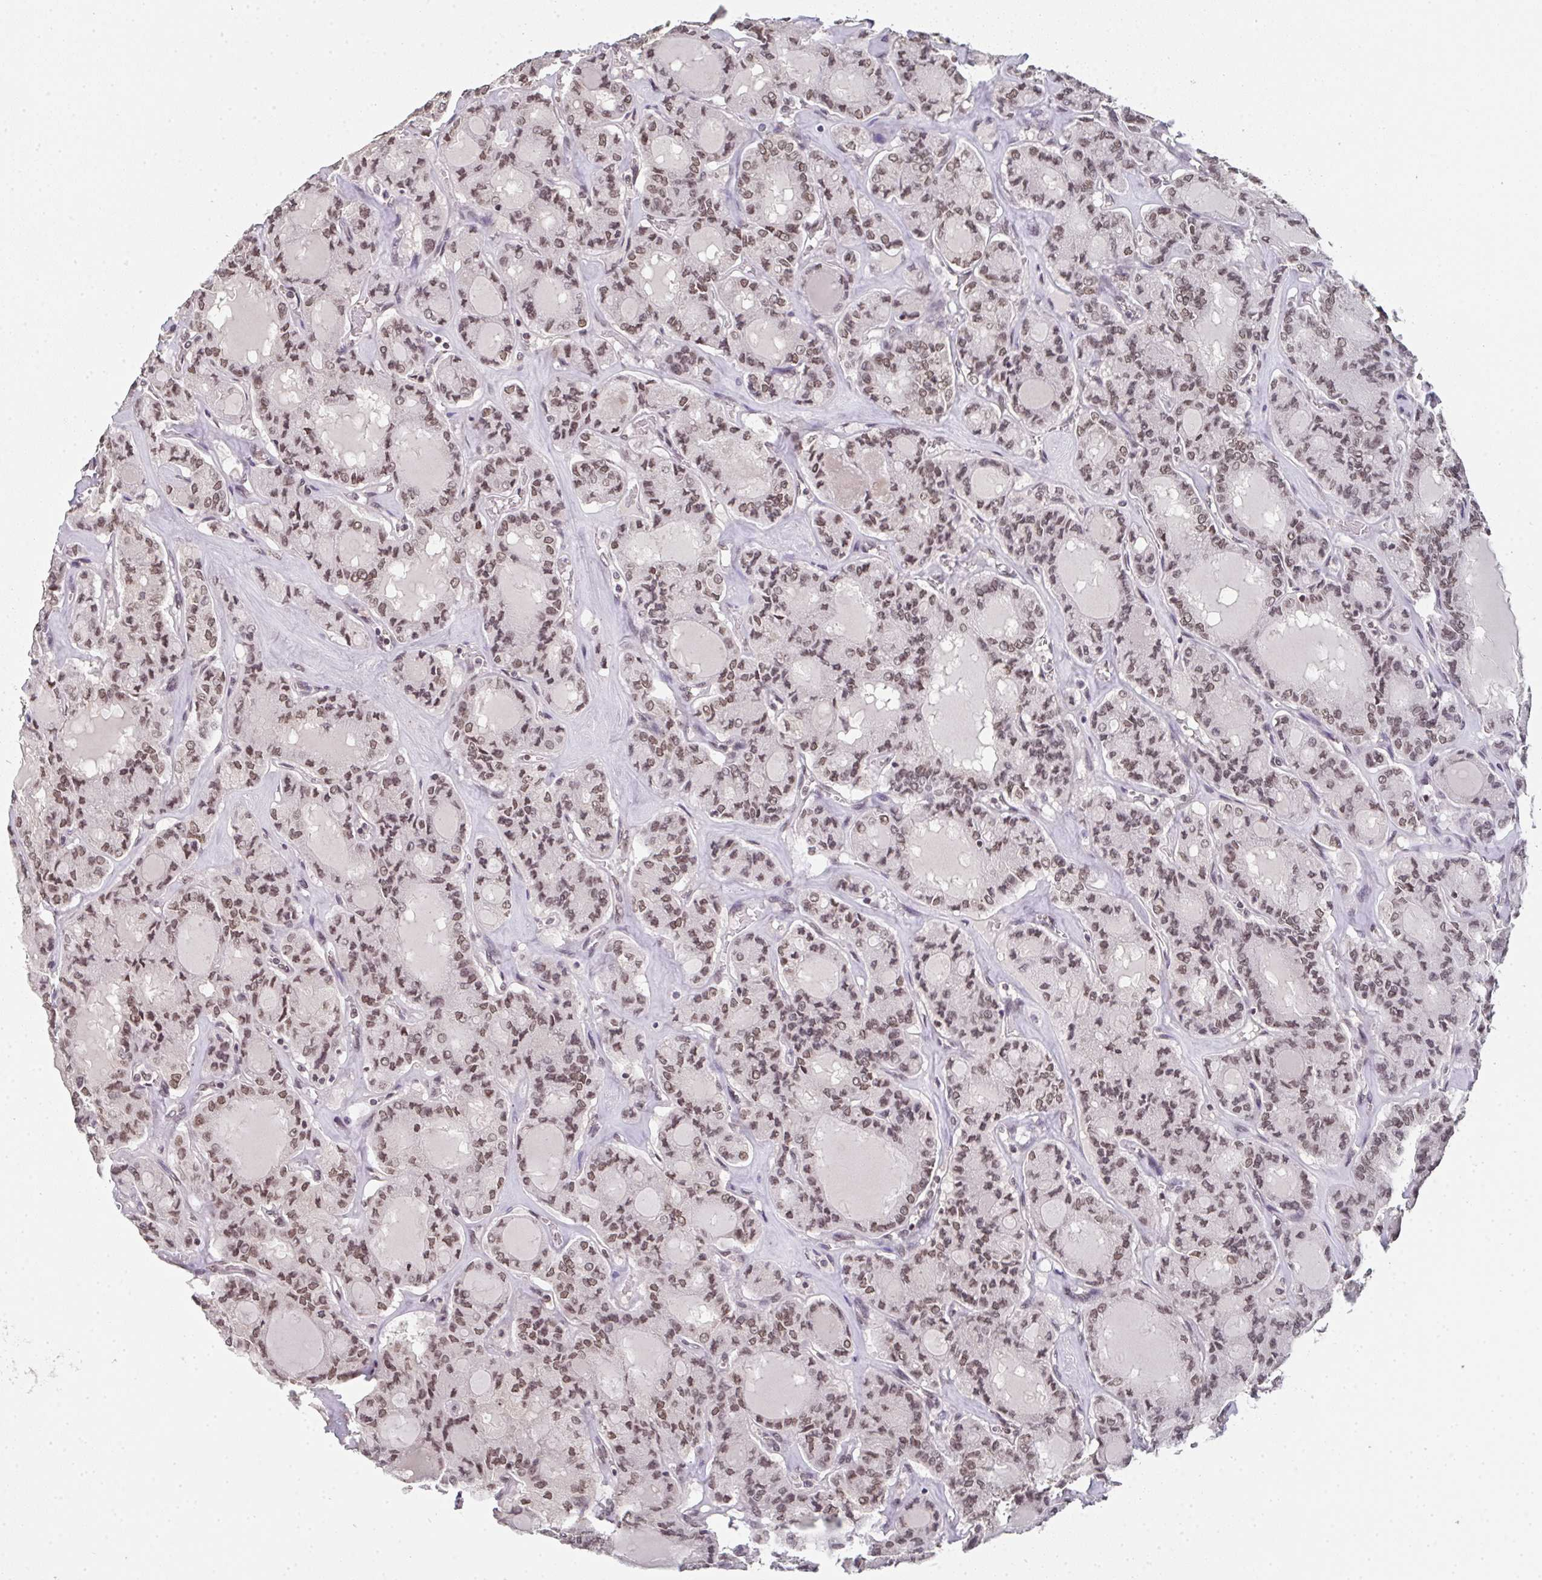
{"staining": {"intensity": "moderate", "quantity": ">75%", "location": "nuclear"}, "tissue": "thyroid cancer", "cell_type": "Tumor cells", "image_type": "cancer", "snomed": [{"axis": "morphology", "description": "Papillary adenocarcinoma, NOS"}, {"axis": "topography", "description": "Thyroid gland"}], "caption": "The micrograph reveals staining of thyroid cancer (papillary adenocarcinoma), revealing moderate nuclear protein positivity (brown color) within tumor cells. The staining is performed using DAB brown chromogen to label protein expression. The nuclei are counter-stained blue using hematoxylin.", "gene": "DKC1", "patient": {"sex": "male", "age": 87}}